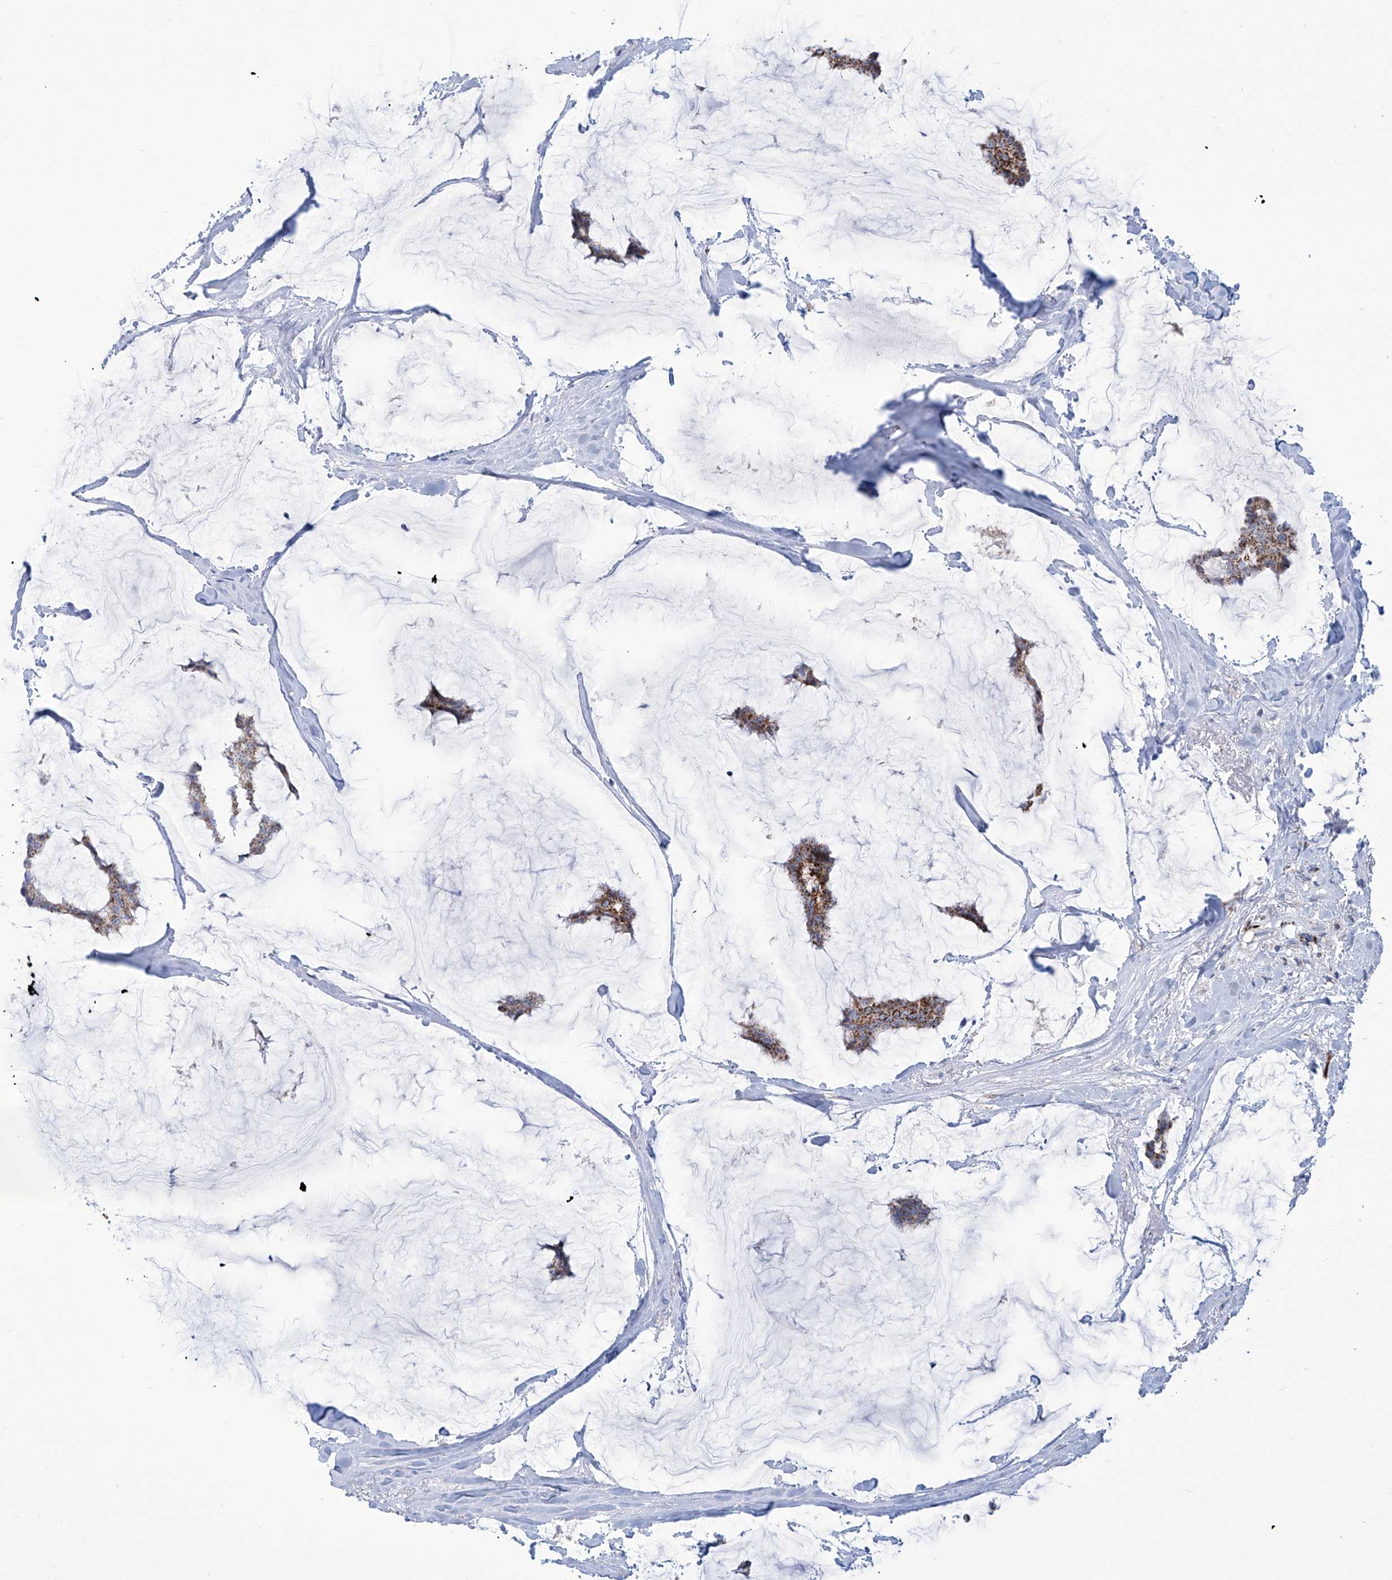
{"staining": {"intensity": "moderate", "quantity": ">75%", "location": "cytoplasmic/membranous"}, "tissue": "breast cancer", "cell_type": "Tumor cells", "image_type": "cancer", "snomed": [{"axis": "morphology", "description": "Duct carcinoma"}, {"axis": "topography", "description": "Breast"}], "caption": "Breast cancer was stained to show a protein in brown. There is medium levels of moderate cytoplasmic/membranous positivity in about >75% of tumor cells. The staining is performed using DAB brown chromogen to label protein expression. The nuclei are counter-stained blue using hematoxylin.", "gene": "ALDH6A1", "patient": {"sex": "female", "age": 93}}